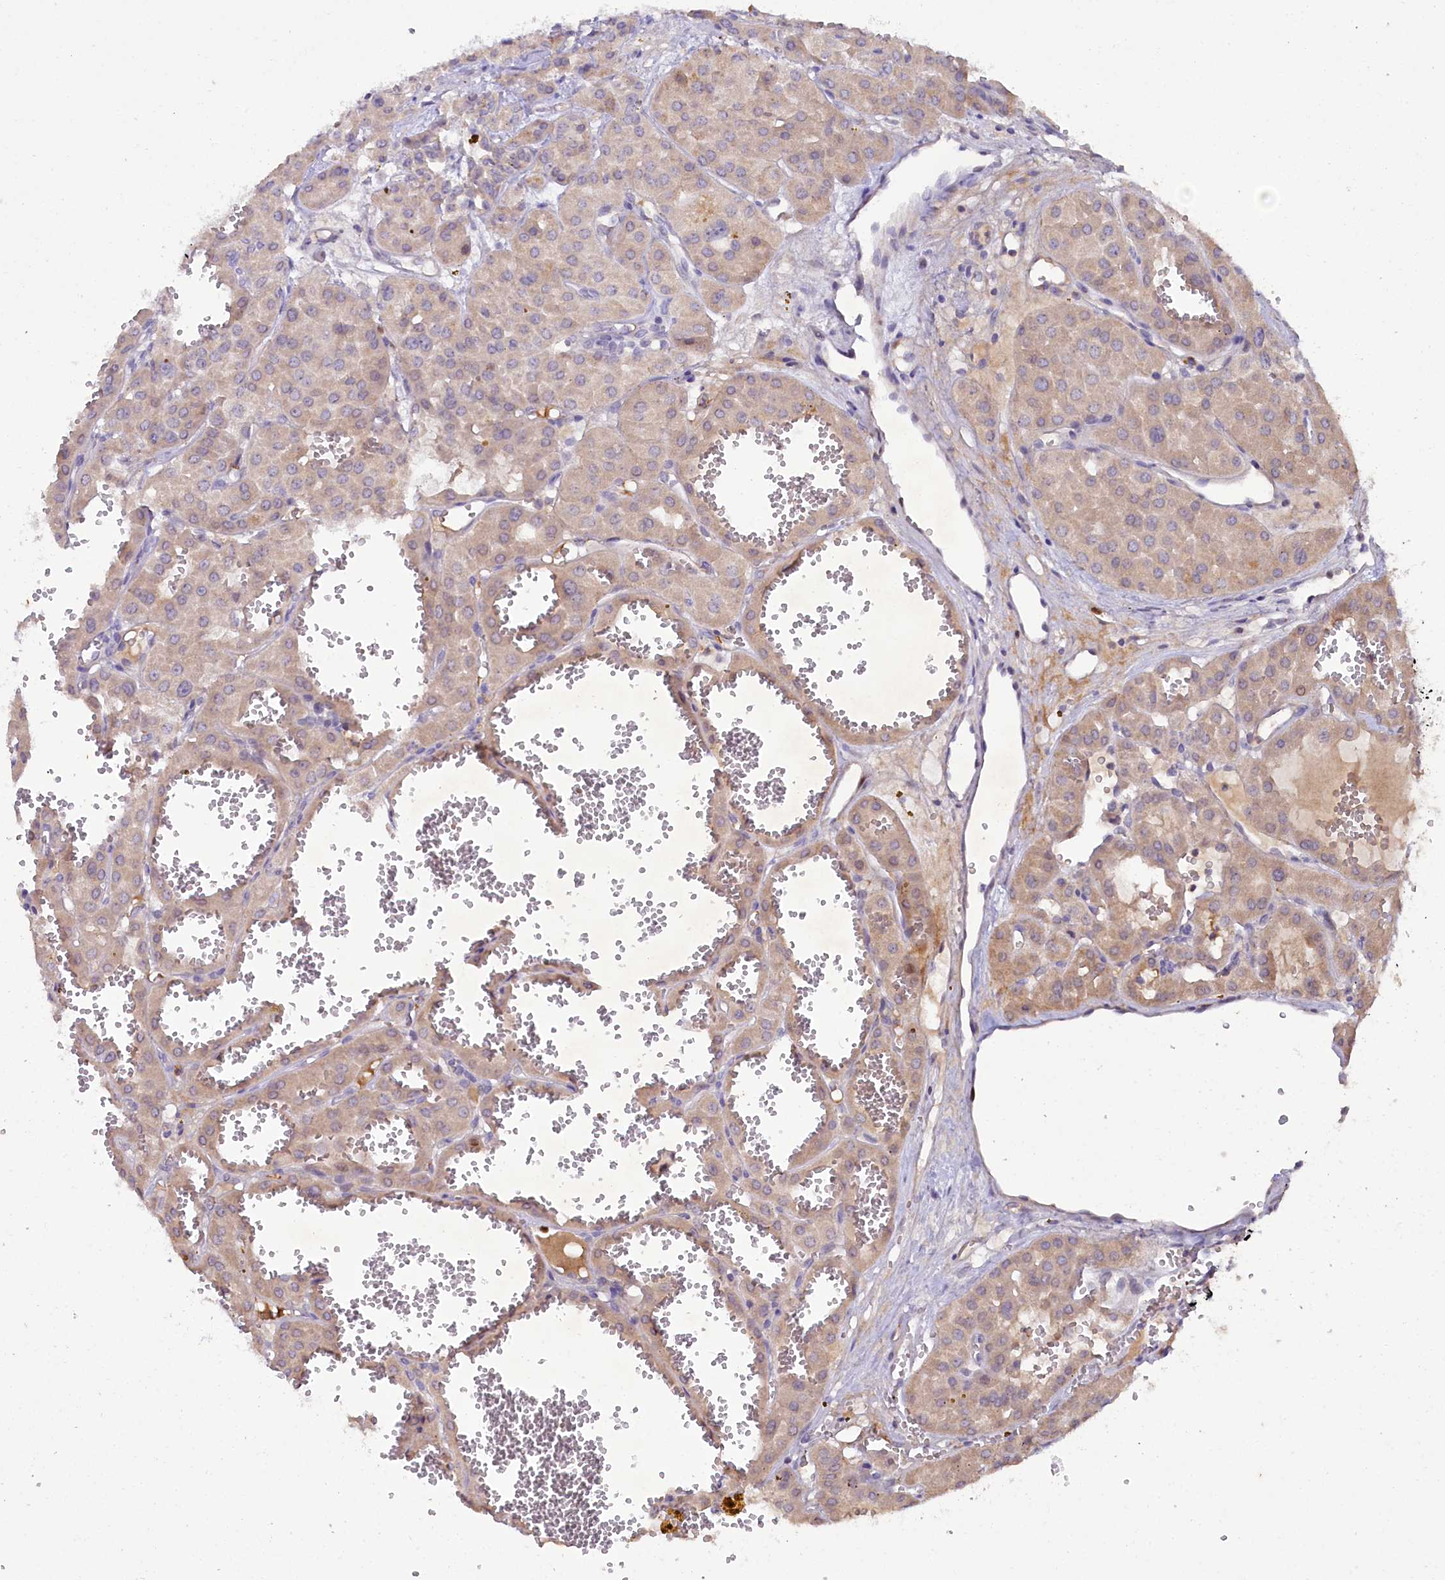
{"staining": {"intensity": "moderate", "quantity": "<25%", "location": "cytoplasmic/membranous"}, "tissue": "renal cancer", "cell_type": "Tumor cells", "image_type": "cancer", "snomed": [{"axis": "morphology", "description": "Carcinoma, NOS"}, {"axis": "topography", "description": "Kidney"}], "caption": "The photomicrograph demonstrates staining of renal cancer (carcinoma), revealing moderate cytoplasmic/membranous protein expression (brown color) within tumor cells.", "gene": "FAM111B", "patient": {"sex": "female", "age": 75}}